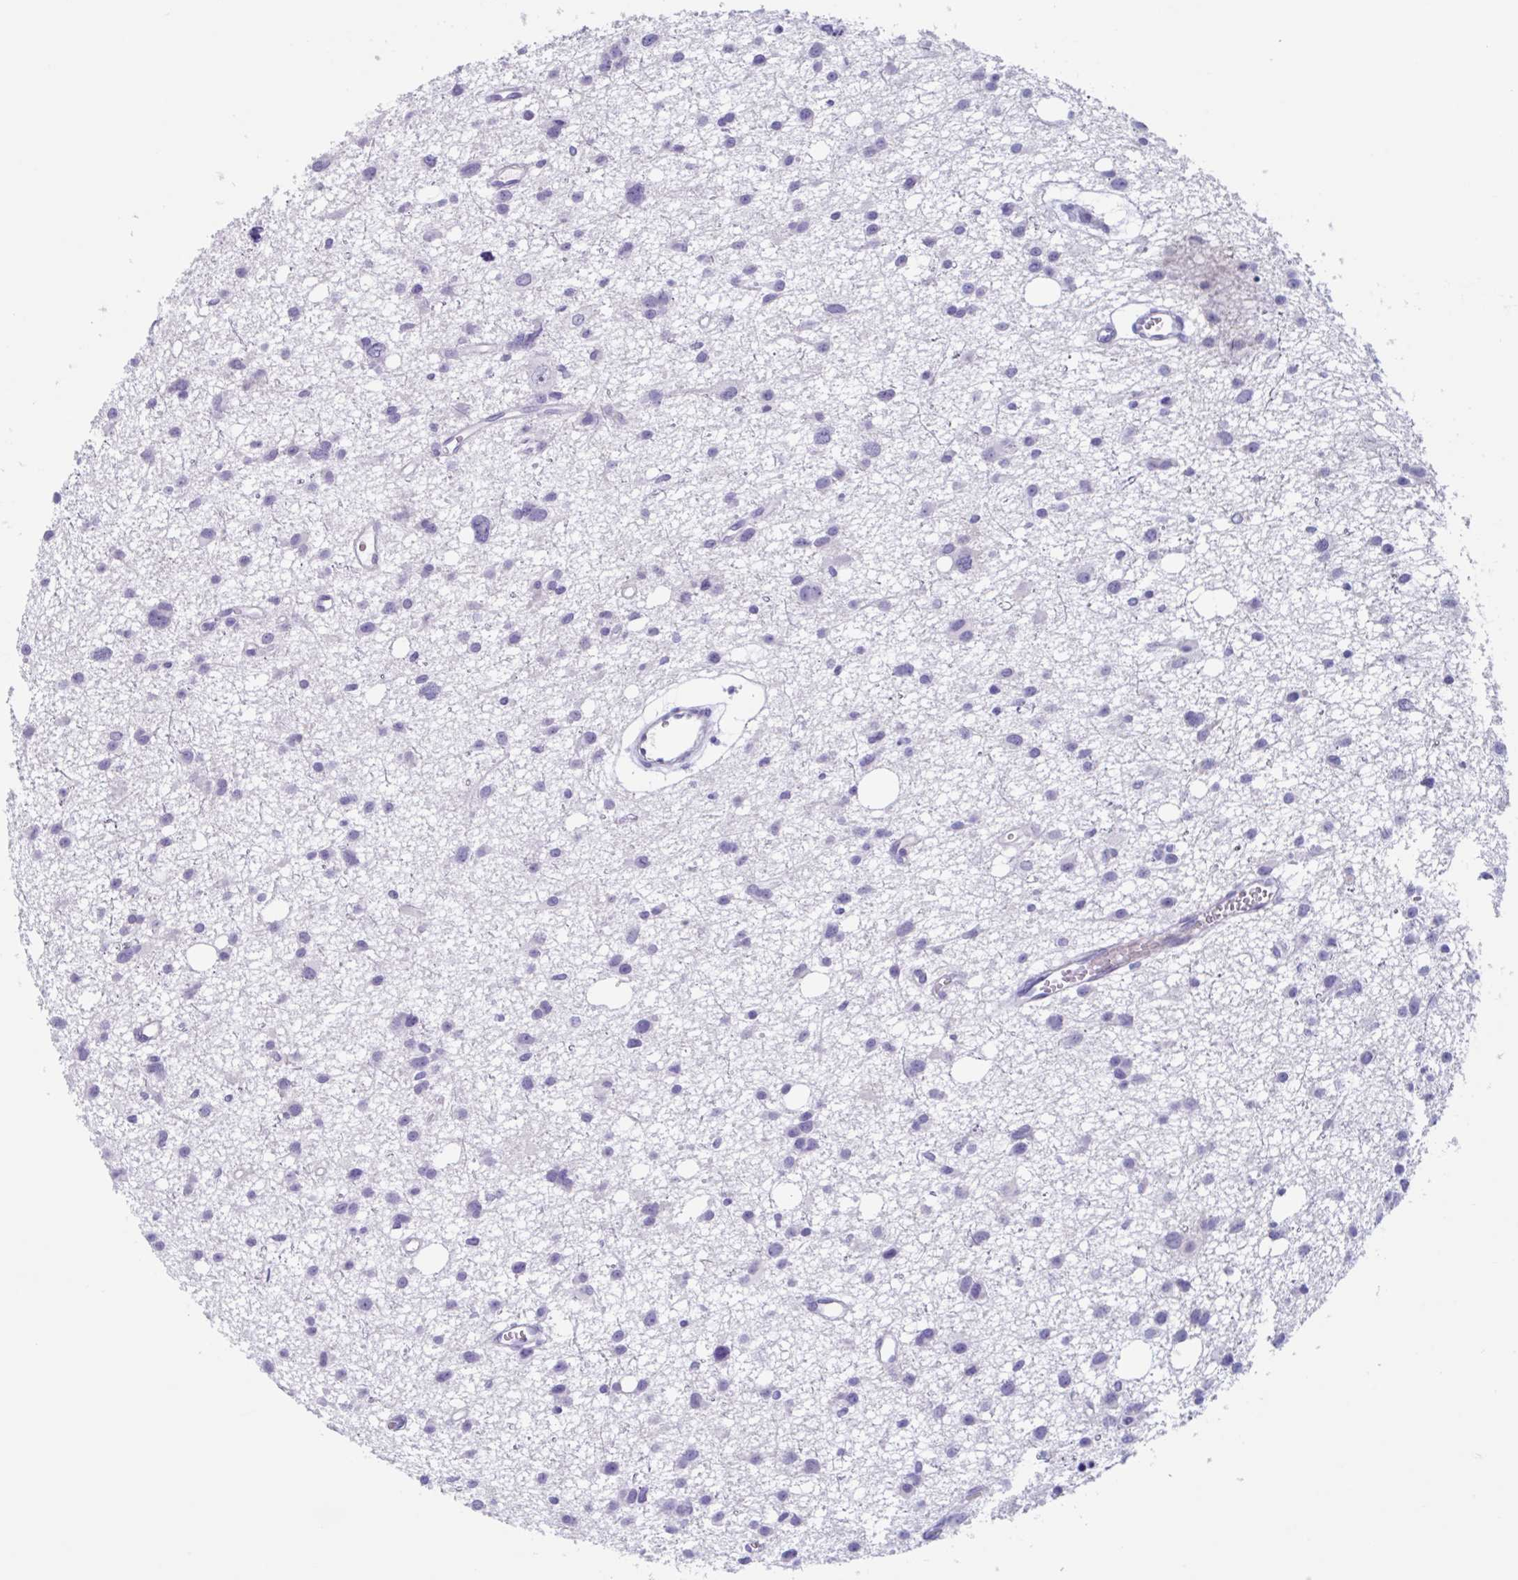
{"staining": {"intensity": "negative", "quantity": "none", "location": "none"}, "tissue": "glioma", "cell_type": "Tumor cells", "image_type": "cancer", "snomed": [{"axis": "morphology", "description": "Glioma, malignant, High grade"}, {"axis": "topography", "description": "Brain"}], "caption": "Protein analysis of glioma shows no significant positivity in tumor cells.", "gene": "USP35", "patient": {"sex": "male", "age": 23}}